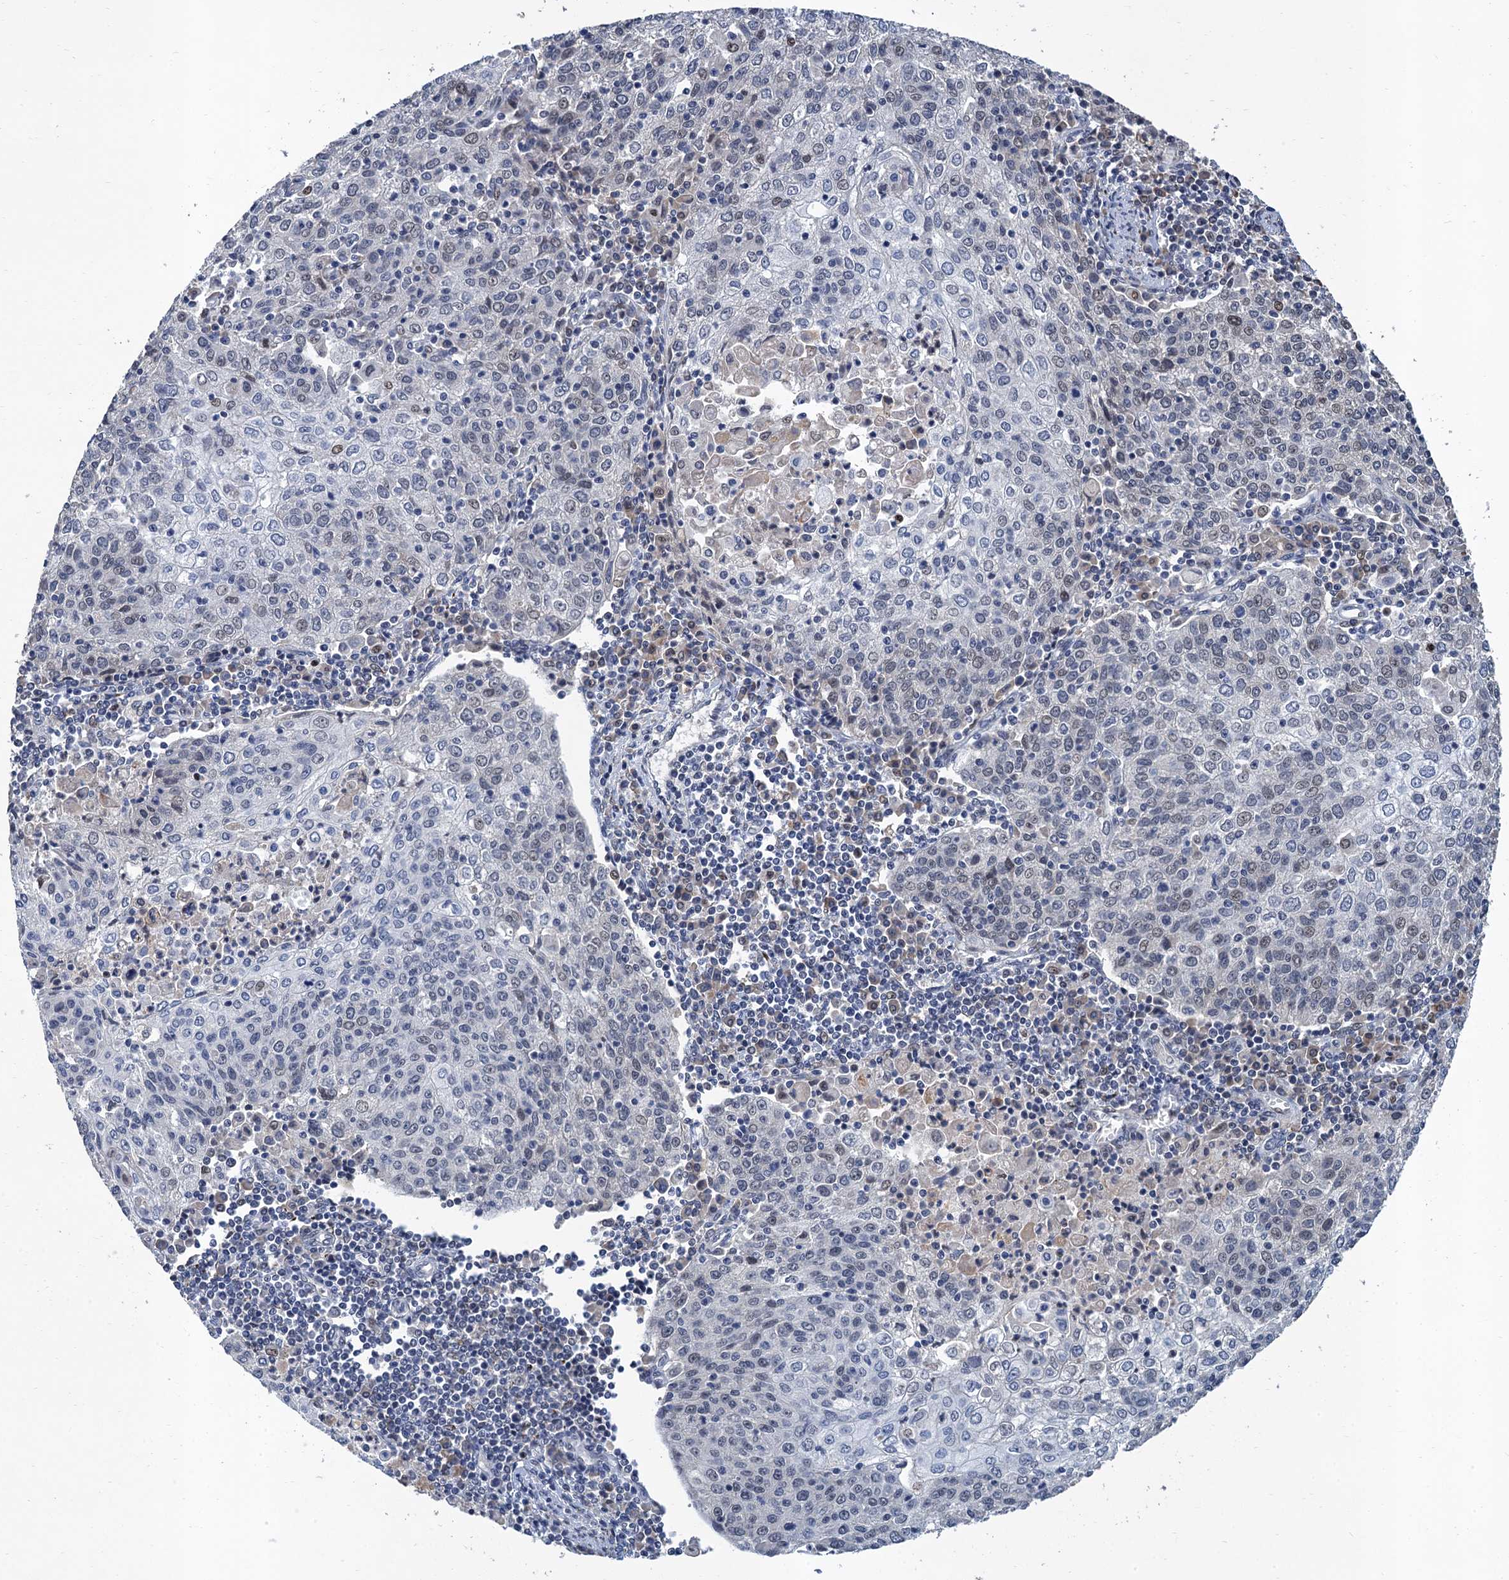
{"staining": {"intensity": "weak", "quantity": "<25%", "location": "nuclear"}, "tissue": "cervical cancer", "cell_type": "Tumor cells", "image_type": "cancer", "snomed": [{"axis": "morphology", "description": "Squamous cell carcinoma, NOS"}, {"axis": "topography", "description": "Cervix"}], "caption": "High magnification brightfield microscopy of cervical cancer (squamous cell carcinoma) stained with DAB (brown) and counterstained with hematoxylin (blue): tumor cells show no significant expression. (Brightfield microscopy of DAB immunohistochemistry (IHC) at high magnification).", "gene": "TSEN34", "patient": {"sex": "female", "age": 48}}